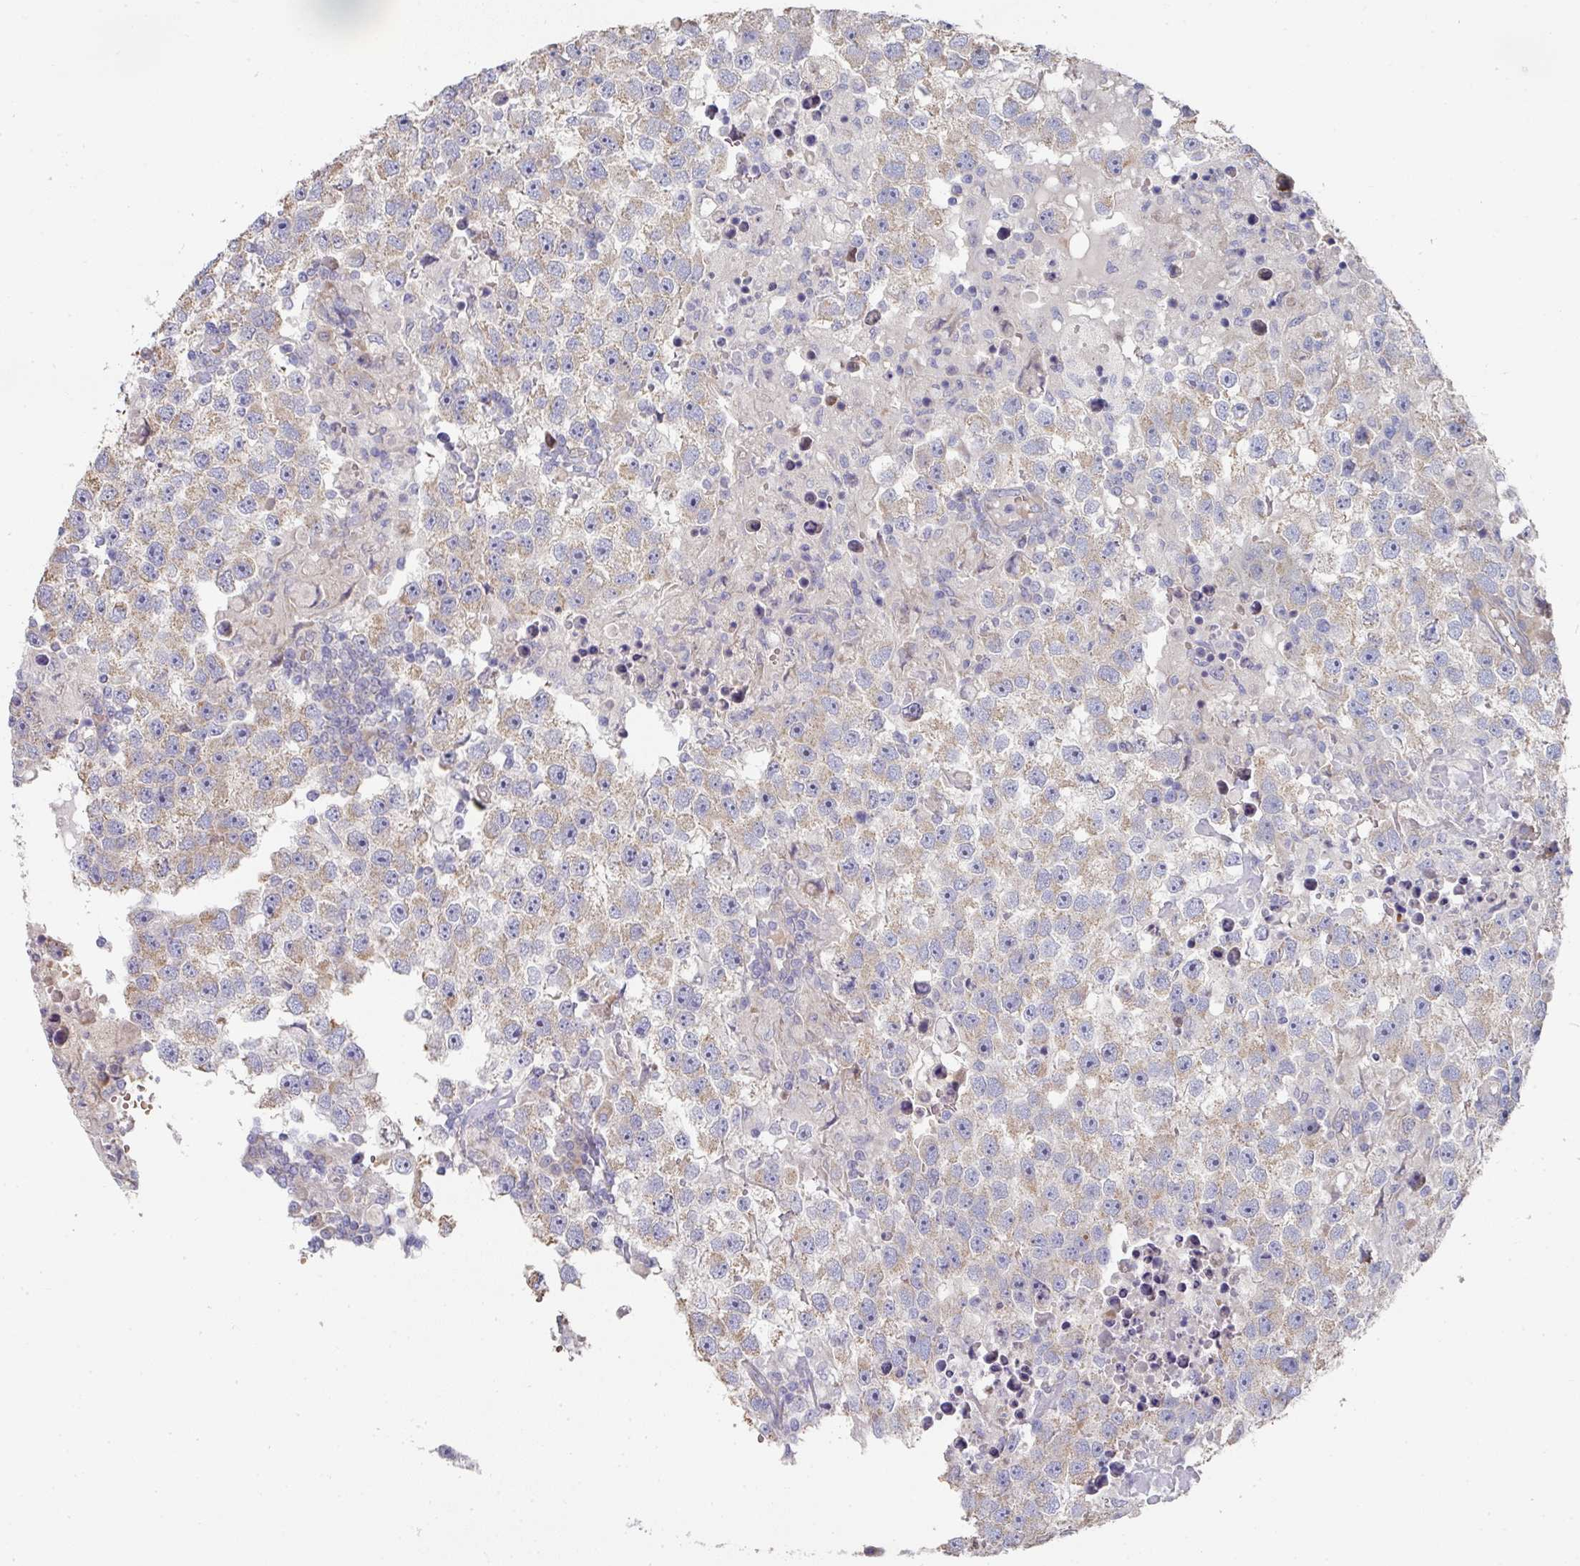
{"staining": {"intensity": "weak", "quantity": ">75%", "location": "cytoplasmic/membranous"}, "tissue": "testis cancer", "cell_type": "Tumor cells", "image_type": "cancer", "snomed": [{"axis": "morphology", "description": "Carcinoma, Embryonal, NOS"}, {"axis": "topography", "description": "Testis"}], "caption": "Testis cancer tissue displays weak cytoplasmic/membranous staining in approximately >75% of tumor cells, visualized by immunohistochemistry.", "gene": "PYROXD2", "patient": {"sex": "male", "age": 83}}